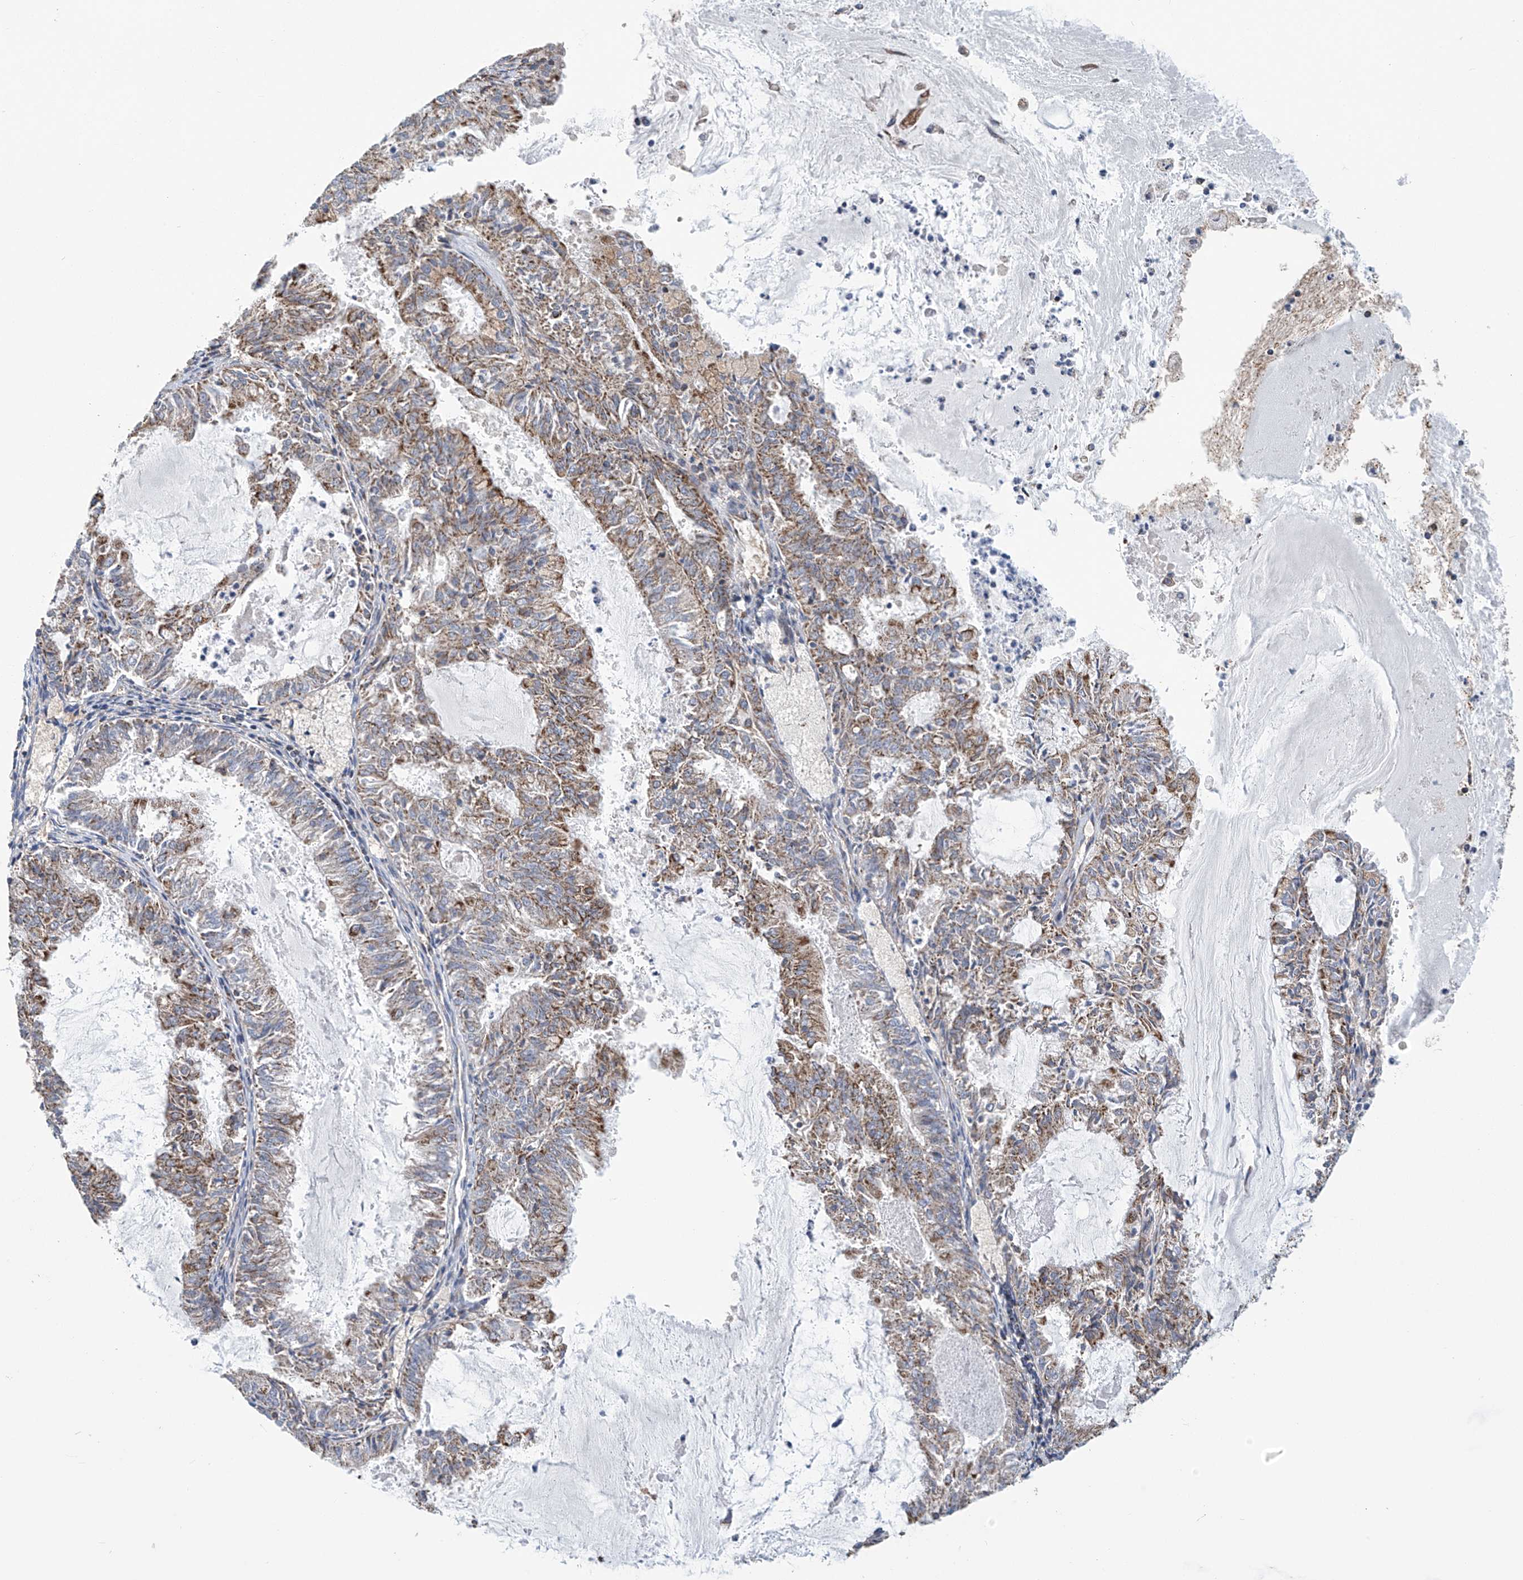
{"staining": {"intensity": "moderate", "quantity": "25%-75%", "location": "cytoplasmic/membranous"}, "tissue": "endometrial cancer", "cell_type": "Tumor cells", "image_type": "cancer", "snomed": [{"axis": "morphology", "description": "Adenocarcinoma, NOS"}, {"axis": "topography", "description": "Endometrium"}], "caption": "A brown stain shows moderate cytoplasmic/membranous expression of a protein in human endometrial cancer (adenocarcinoma) tumor cells.", "gene": "COMMD1", "patient": {"sex": "female", "age": 57}}